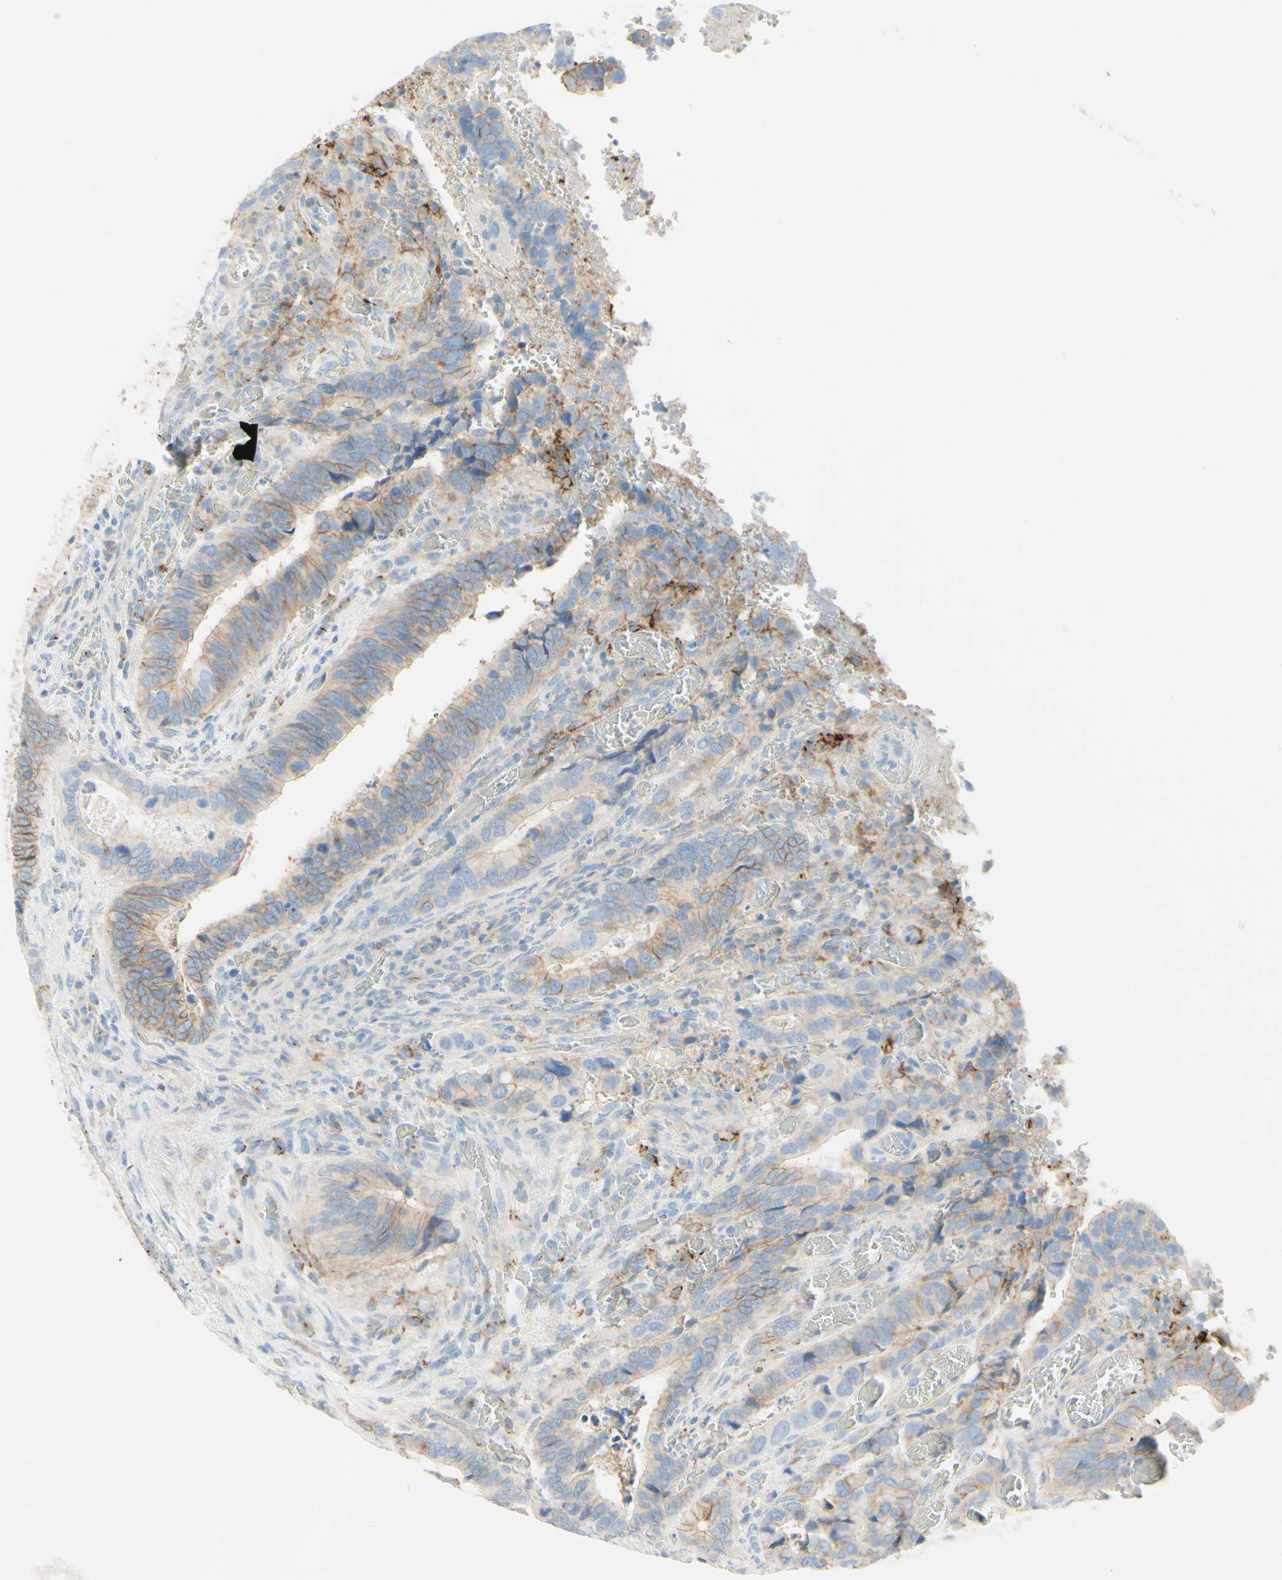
{"staining": {"intensity": "weak", "quantity": "25%-75%", "location": "cytoplasmic/membranous"}, "tissue": "colorectal cancer", "cell_type": "Tumor cells", "image_type": "cancer", "snomed": [{"axis": "morphology", "description": "Adenocarcinoma, NOS"}, {"axis": "topography", "description": "Colon"}], "caption": "This is an image of IHC staining of colorectal cancer (adenocarcinoma), which shows weak positivity in the cytoplasmic/membranous of tumor cells.", "gene": "ALCAM", "patient": {"sex": "male", "age": 72}}